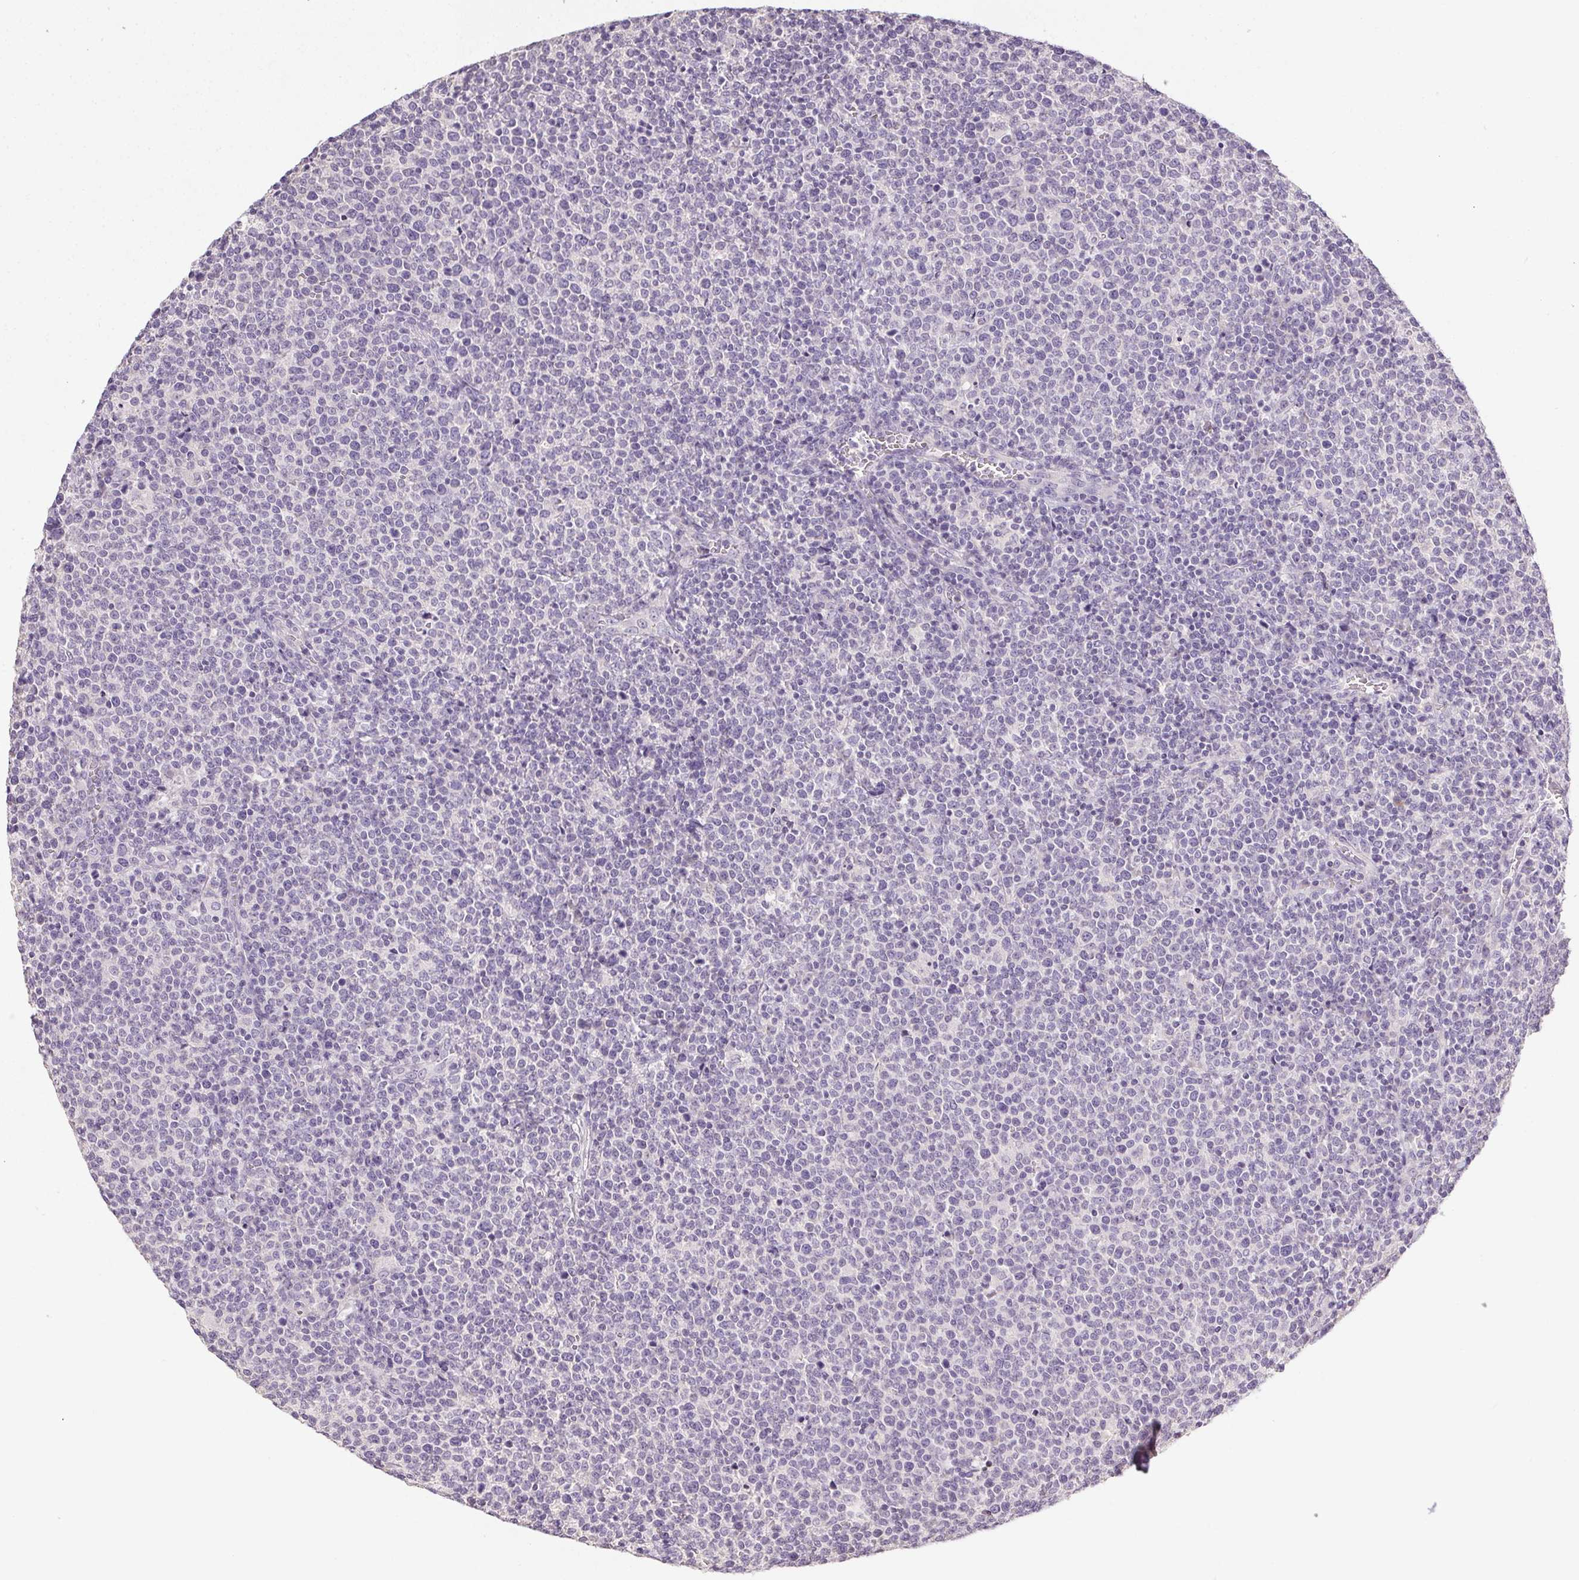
{"staining": {"intensity": "negative", "quantity": "none", "location": "none"}, "tissue": "lymphoma", "cell_type": "Tumor cells", "image_type": "cancer", "snomed": [{"axis": "morphology", "description": "Malignant lymphoma, non-Hodgkin's type, High grade"}, {"axis": "topography", "description": "Lymph node"}], "caption": "Immunohistochemistry image of neoplastic tissue: human malignant lymphoma, non-Hodgkin's type (high-grade) stained with DAB shows no significant protein expression in tumor cells.", "gene": "SPACA9", "patient": {"sex": "male", "age": 61}}